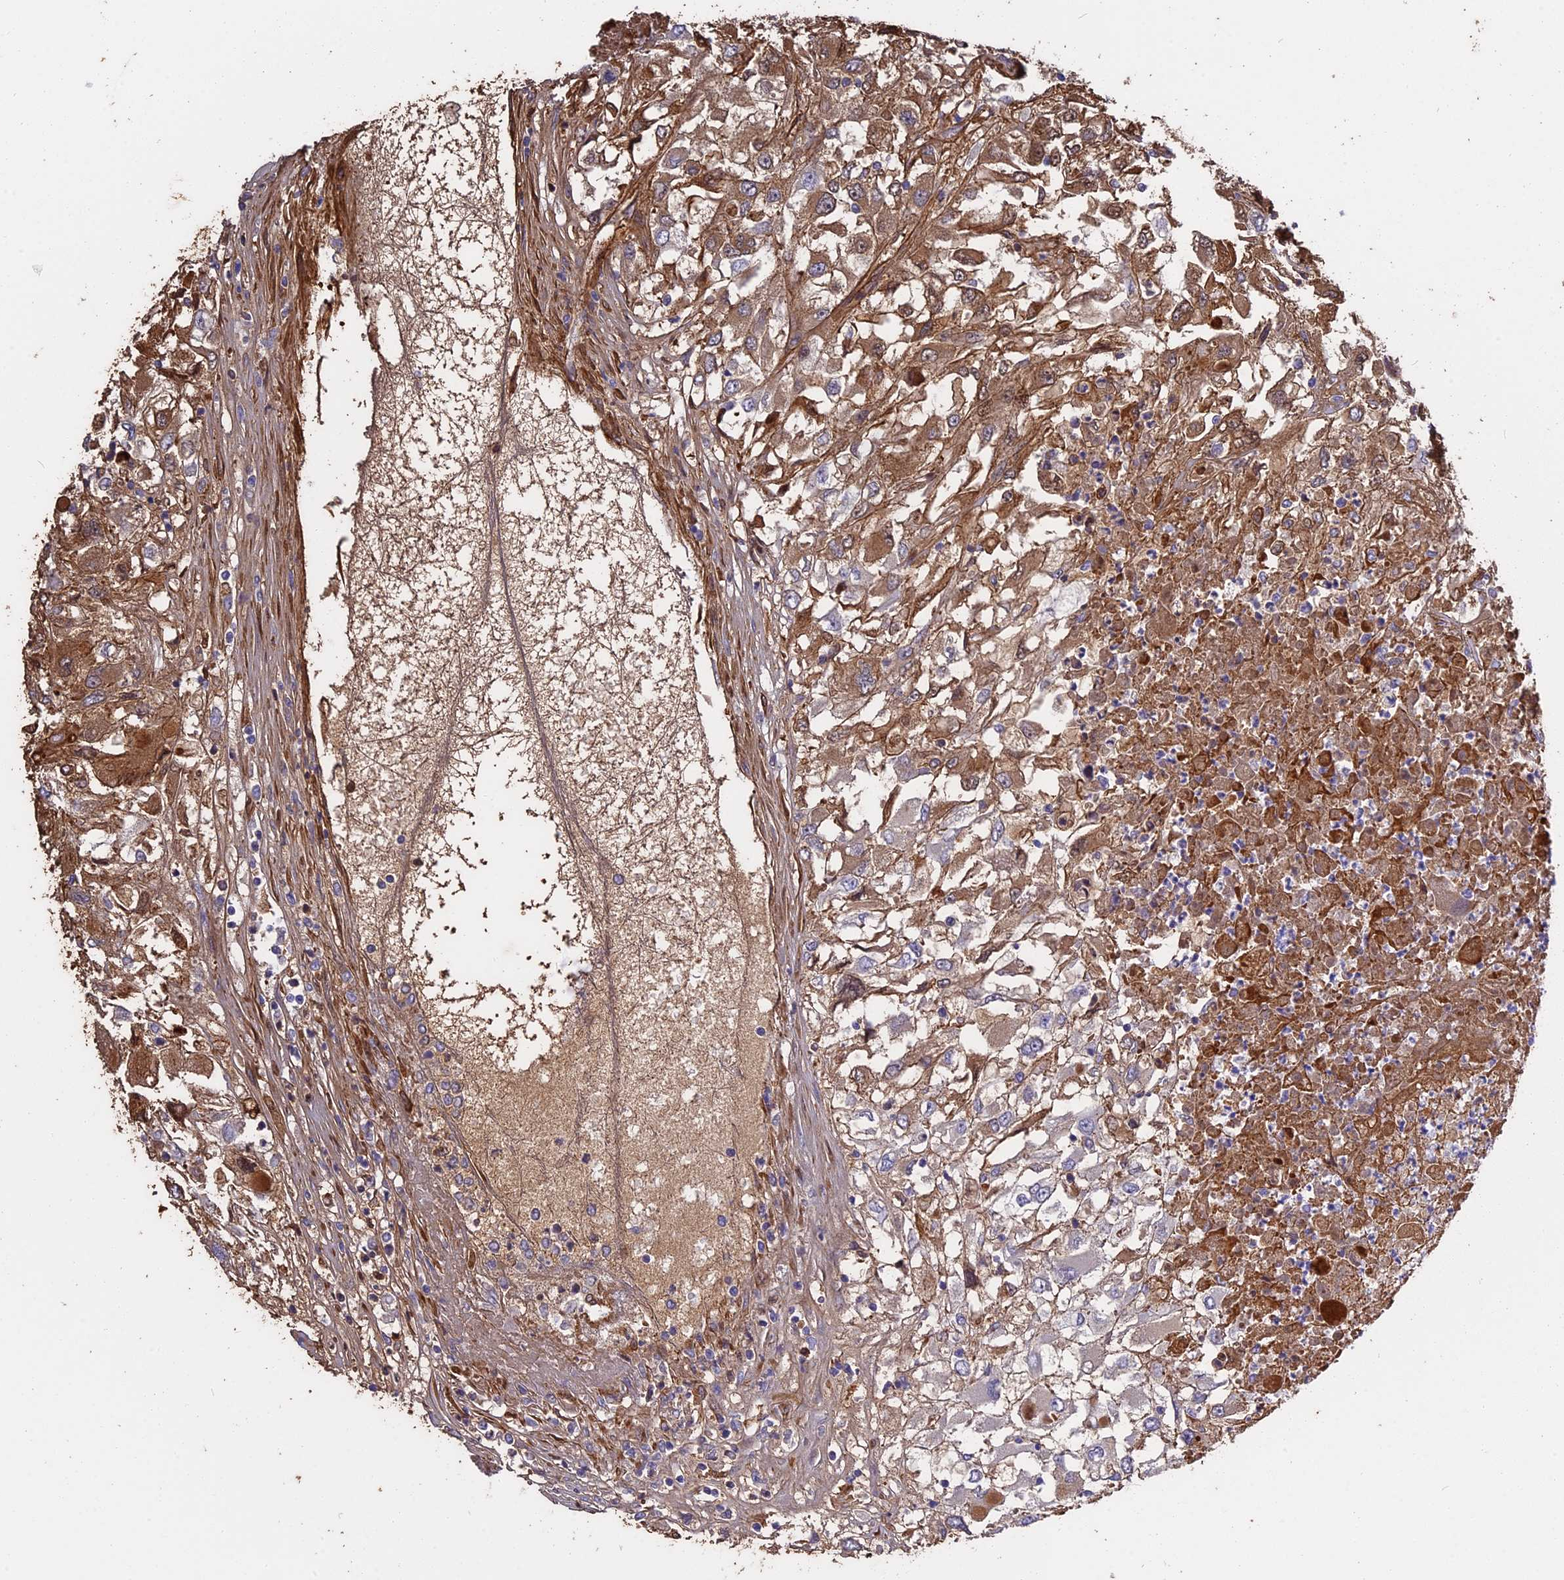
{"staining": {"intensity": "moderate", "quantity": "25%-75%", "location": "cytoplasmic/membranous"}, "tissue": "renal cancer", "cell_type": "Tumor cells", "image_type": "cancer", "snomed": [{"axis": "morphology", "description": "Adenocarcinoma, NOS"}, {"axis": "topography", "description": "Kidney"}], "caption": "Immunohistochemistry micrograph of human adenocarcinoma (renal) stained for a protein (brown), which shows medium levels of moderate cytoplasmic/membranous positivity in about 25%-75% of tumor cells.", "gene": "MFSD2A", "patient": {"sex": "female", "age": 52}}